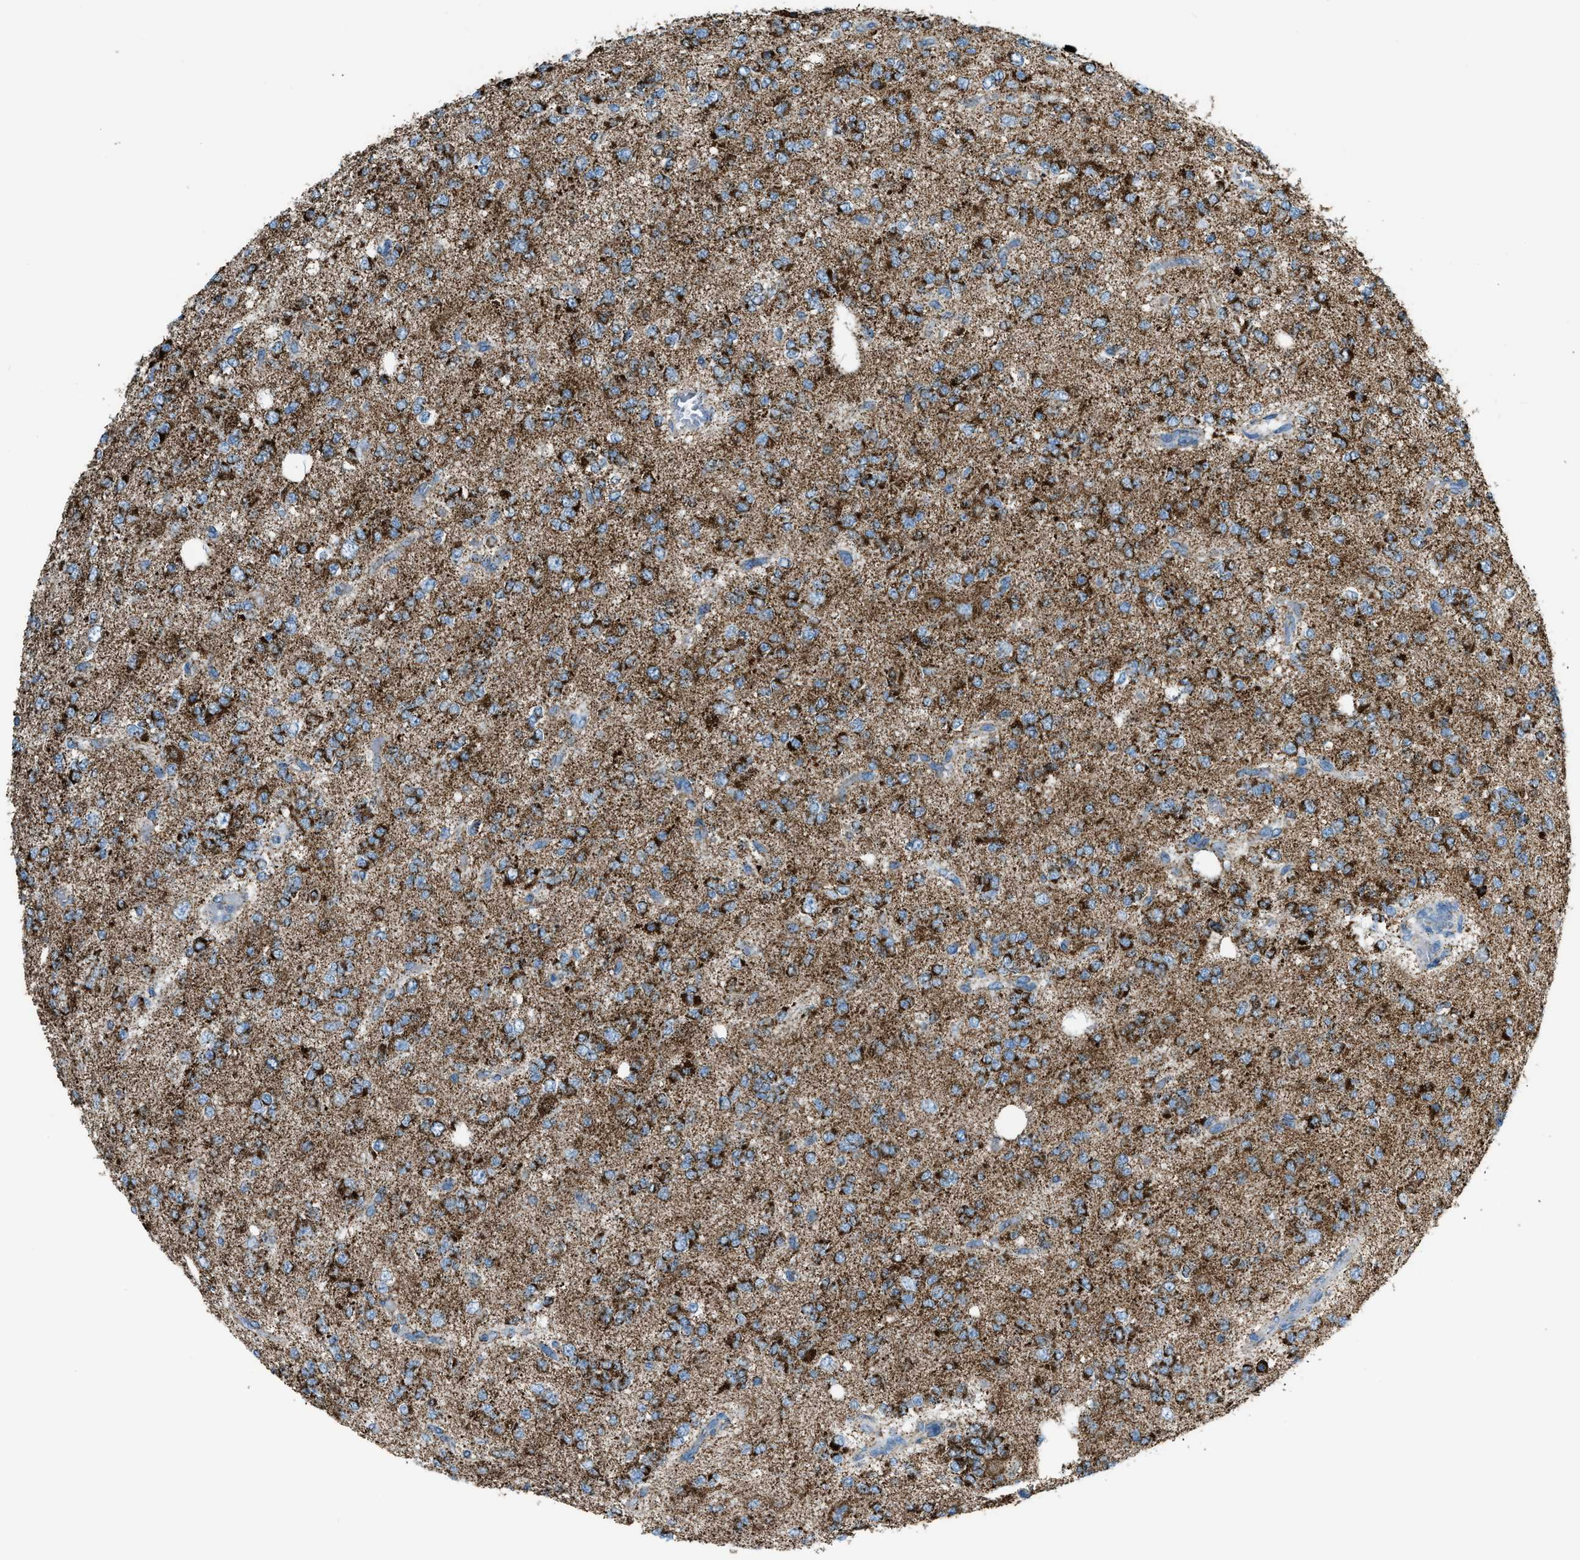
{"staining": {"intensity": "strong", "quantity": ">75%", "location": "cytoplasmic/membranous"}, "tissue": "glioma", "cell_type": "Tumor cells", "image_type": "cancer", "snomed": [{"axis": "morphology", "description": "Glioma, malignant, Low grade"}, {"axis": "topography", "description": "Brain"}], "caption": "Protein staining reveals strong cytoplasmic/membranous staining in about >75% of tumor cells in malignant low-grade glioma.", "gene": "MDH2", "patient": {"sex": "male", "age": 38}}